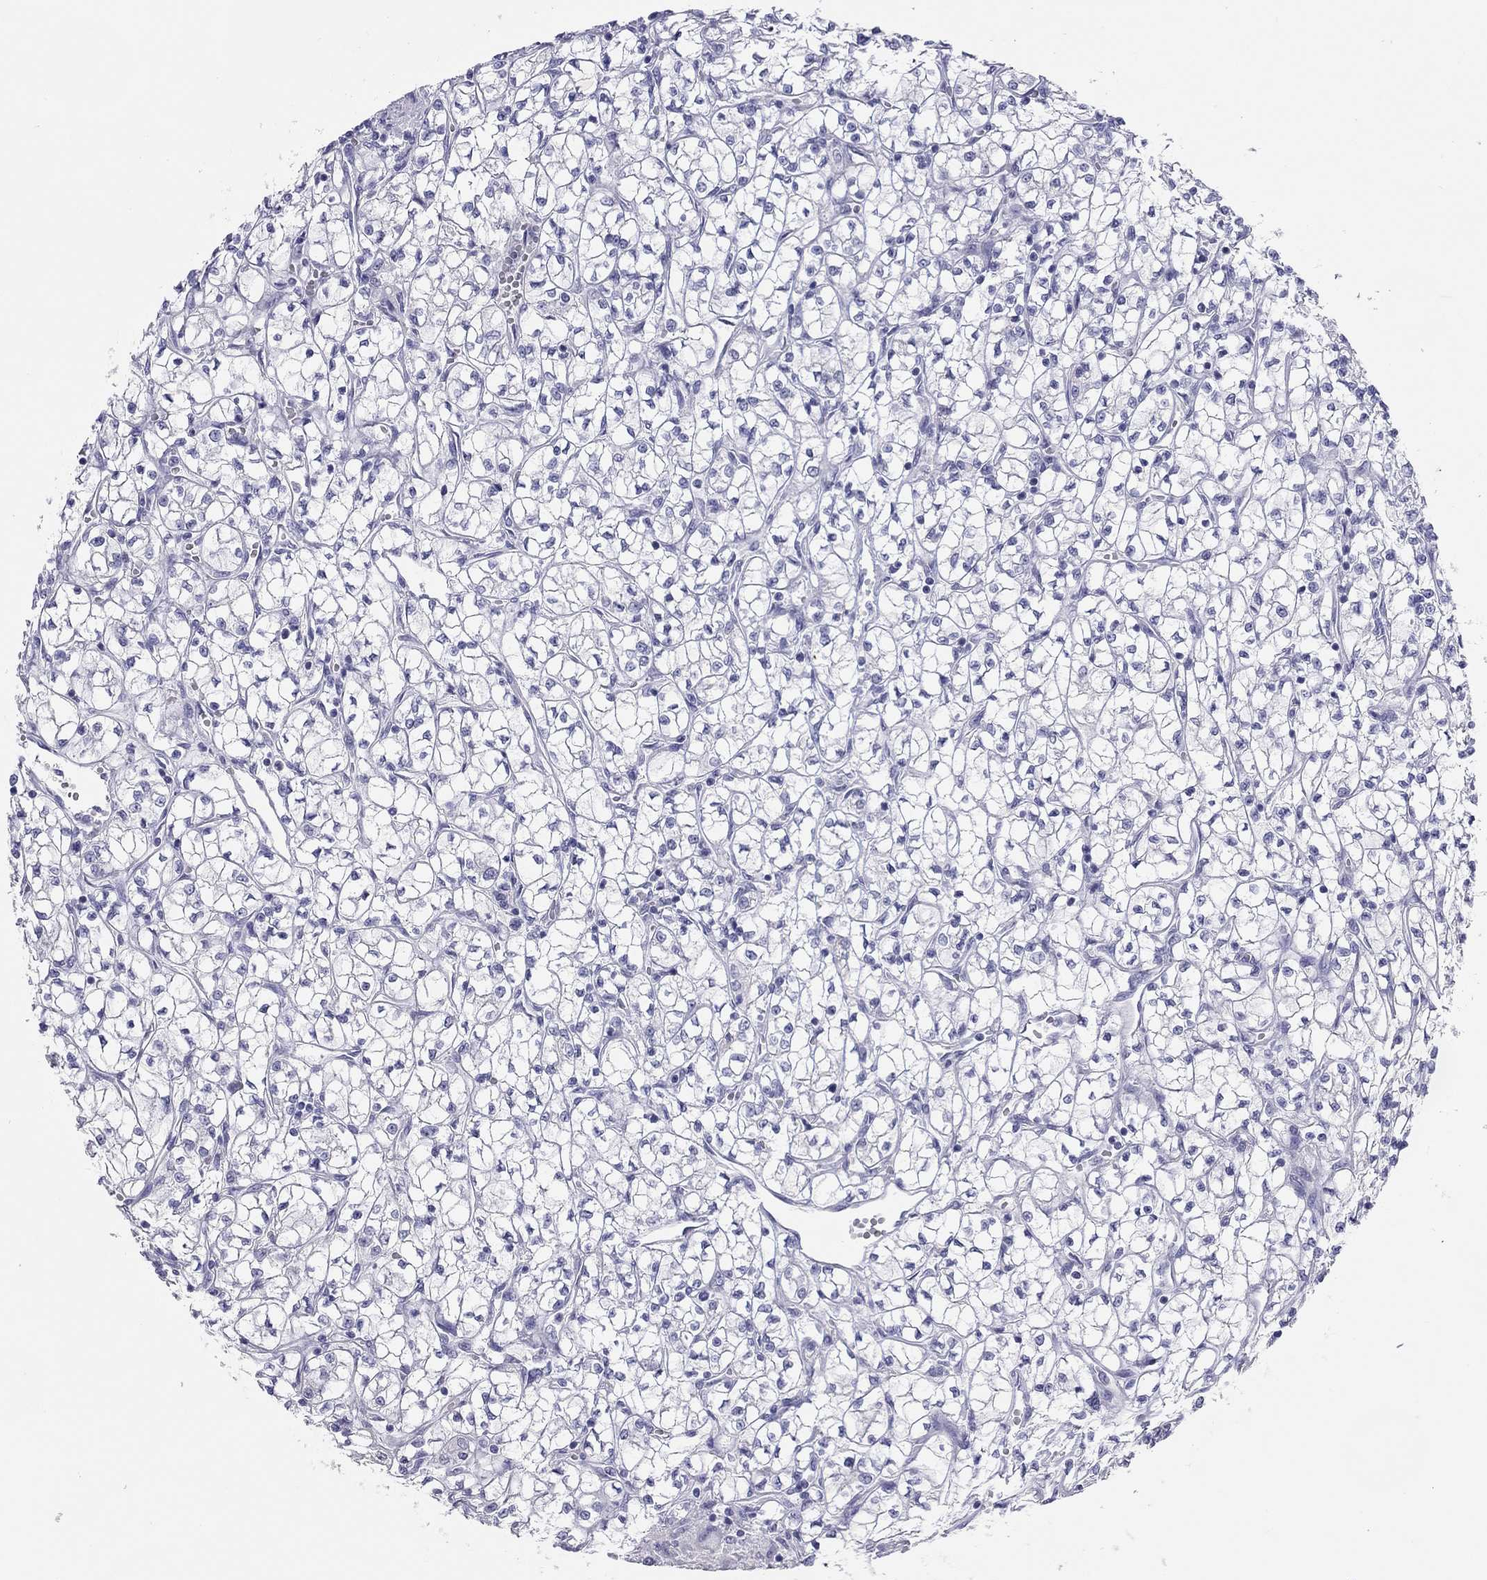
{"staining": {"intensity": "negative", "quantity": "none", "location": "none"}, "tissue": "renal cancer", "cell_type": "Tumor cells", "image_type": "cancer", "snomed": [{"axis": "morphology", "description": "Adenocarcinoma, NOS"}, {"axis": "topography", "description": "Kidney"}], "caption": "Renal adenocarcinoma was stained to show a protein in brown. There is no significant staining in tumor cells.", "gene": "DPY19L2", "patient": {"sex": "female", "age": 64}}